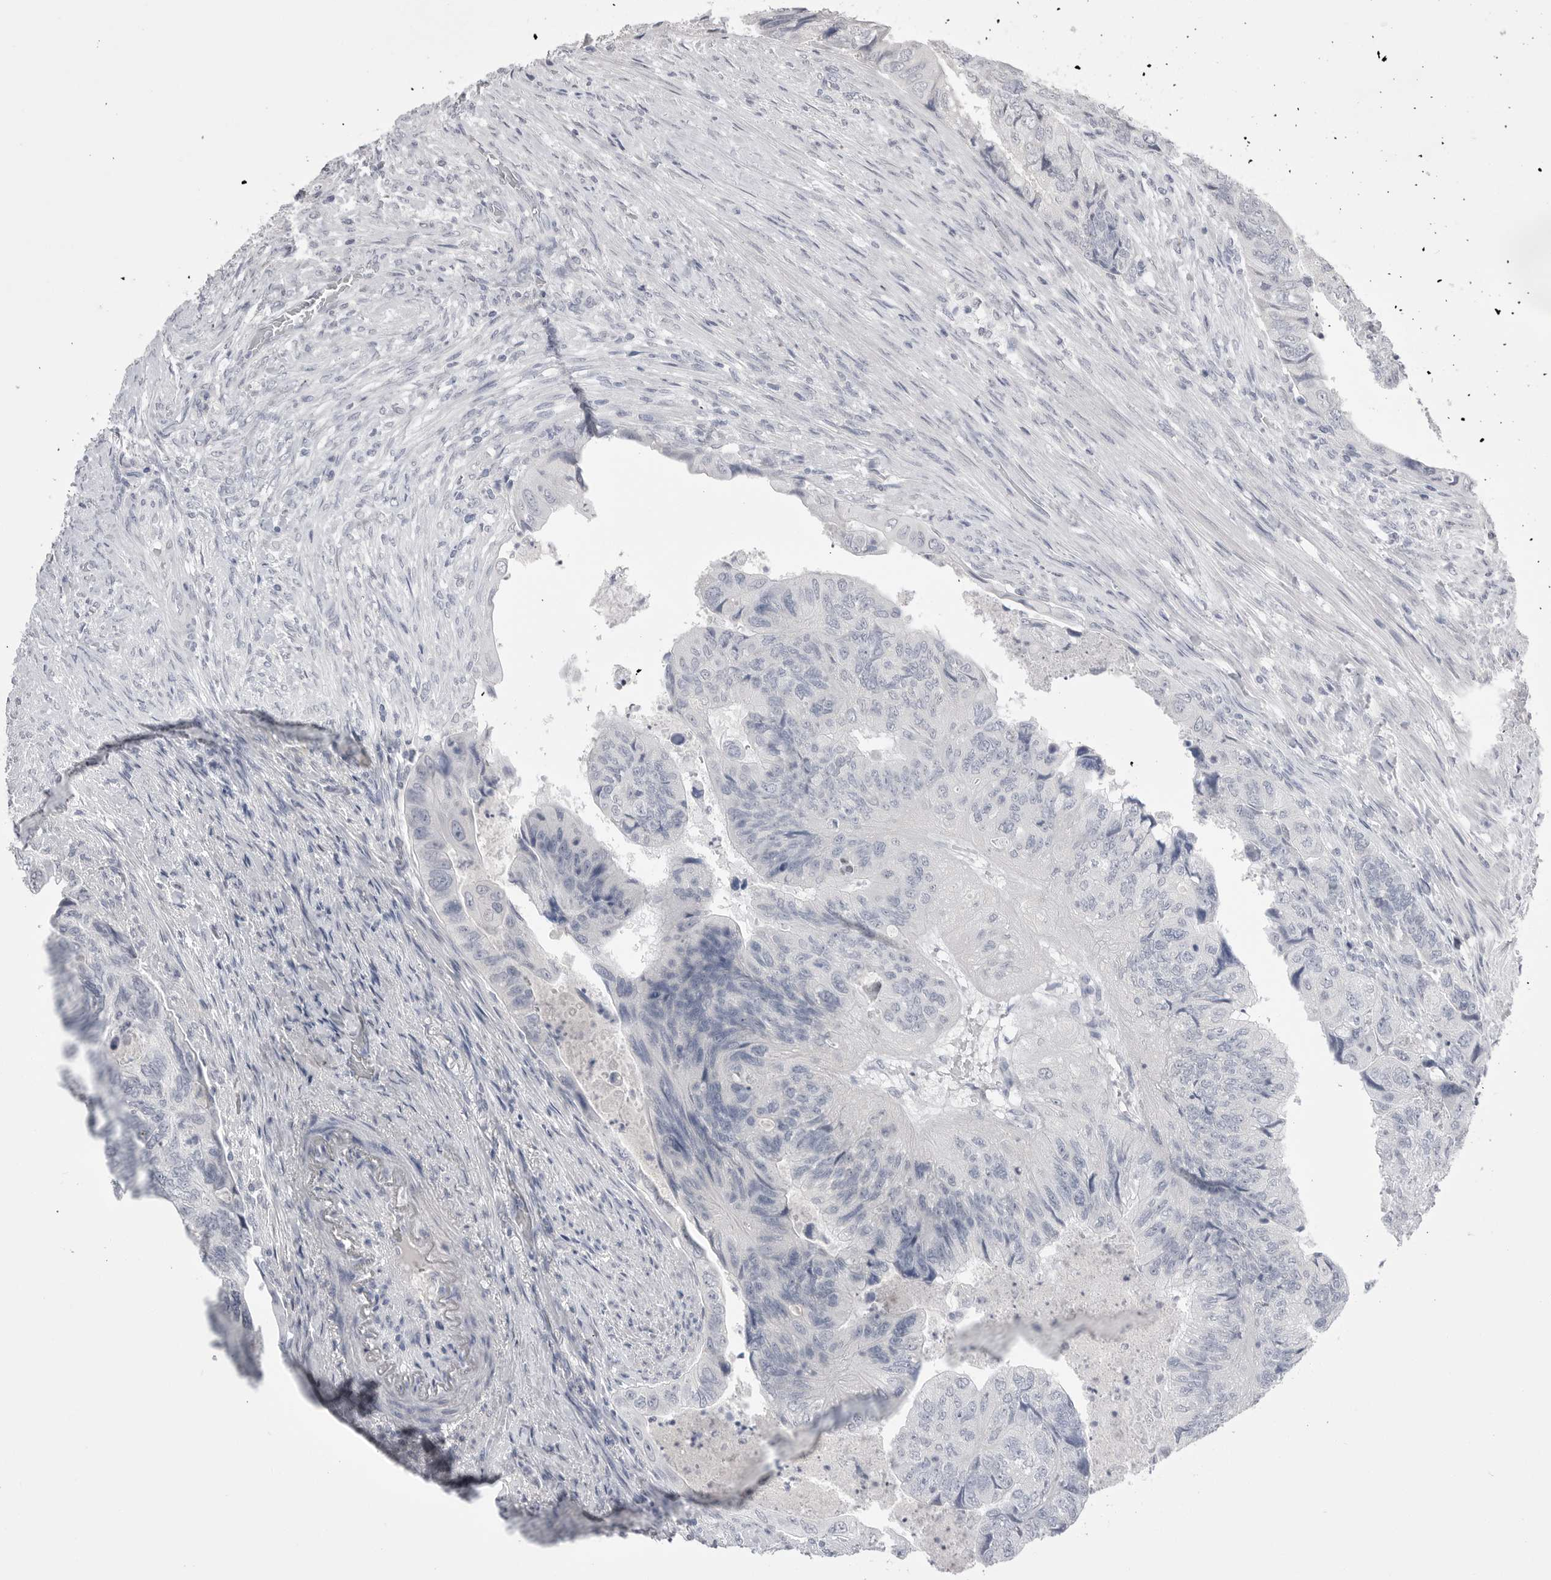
{"staining": {"intensity": "negative", "quantity": "none", "location": "none"}, "tissue": "colorectal cancer", "cell_type": "Tumor cells", "image_type": "cancer", "snomed": [{"axis": "morphology", "description": "Adenocarcinoma, NOS"}, {"axis": "topography", "description": "Rectum"}], "caption": "Immunohistochemical staining of human colorectal adenocarcinoma demonstrates no significant staining in tumor cells.", "gene": "CPB1", "patient": {"sex": "male", "age": 63}}